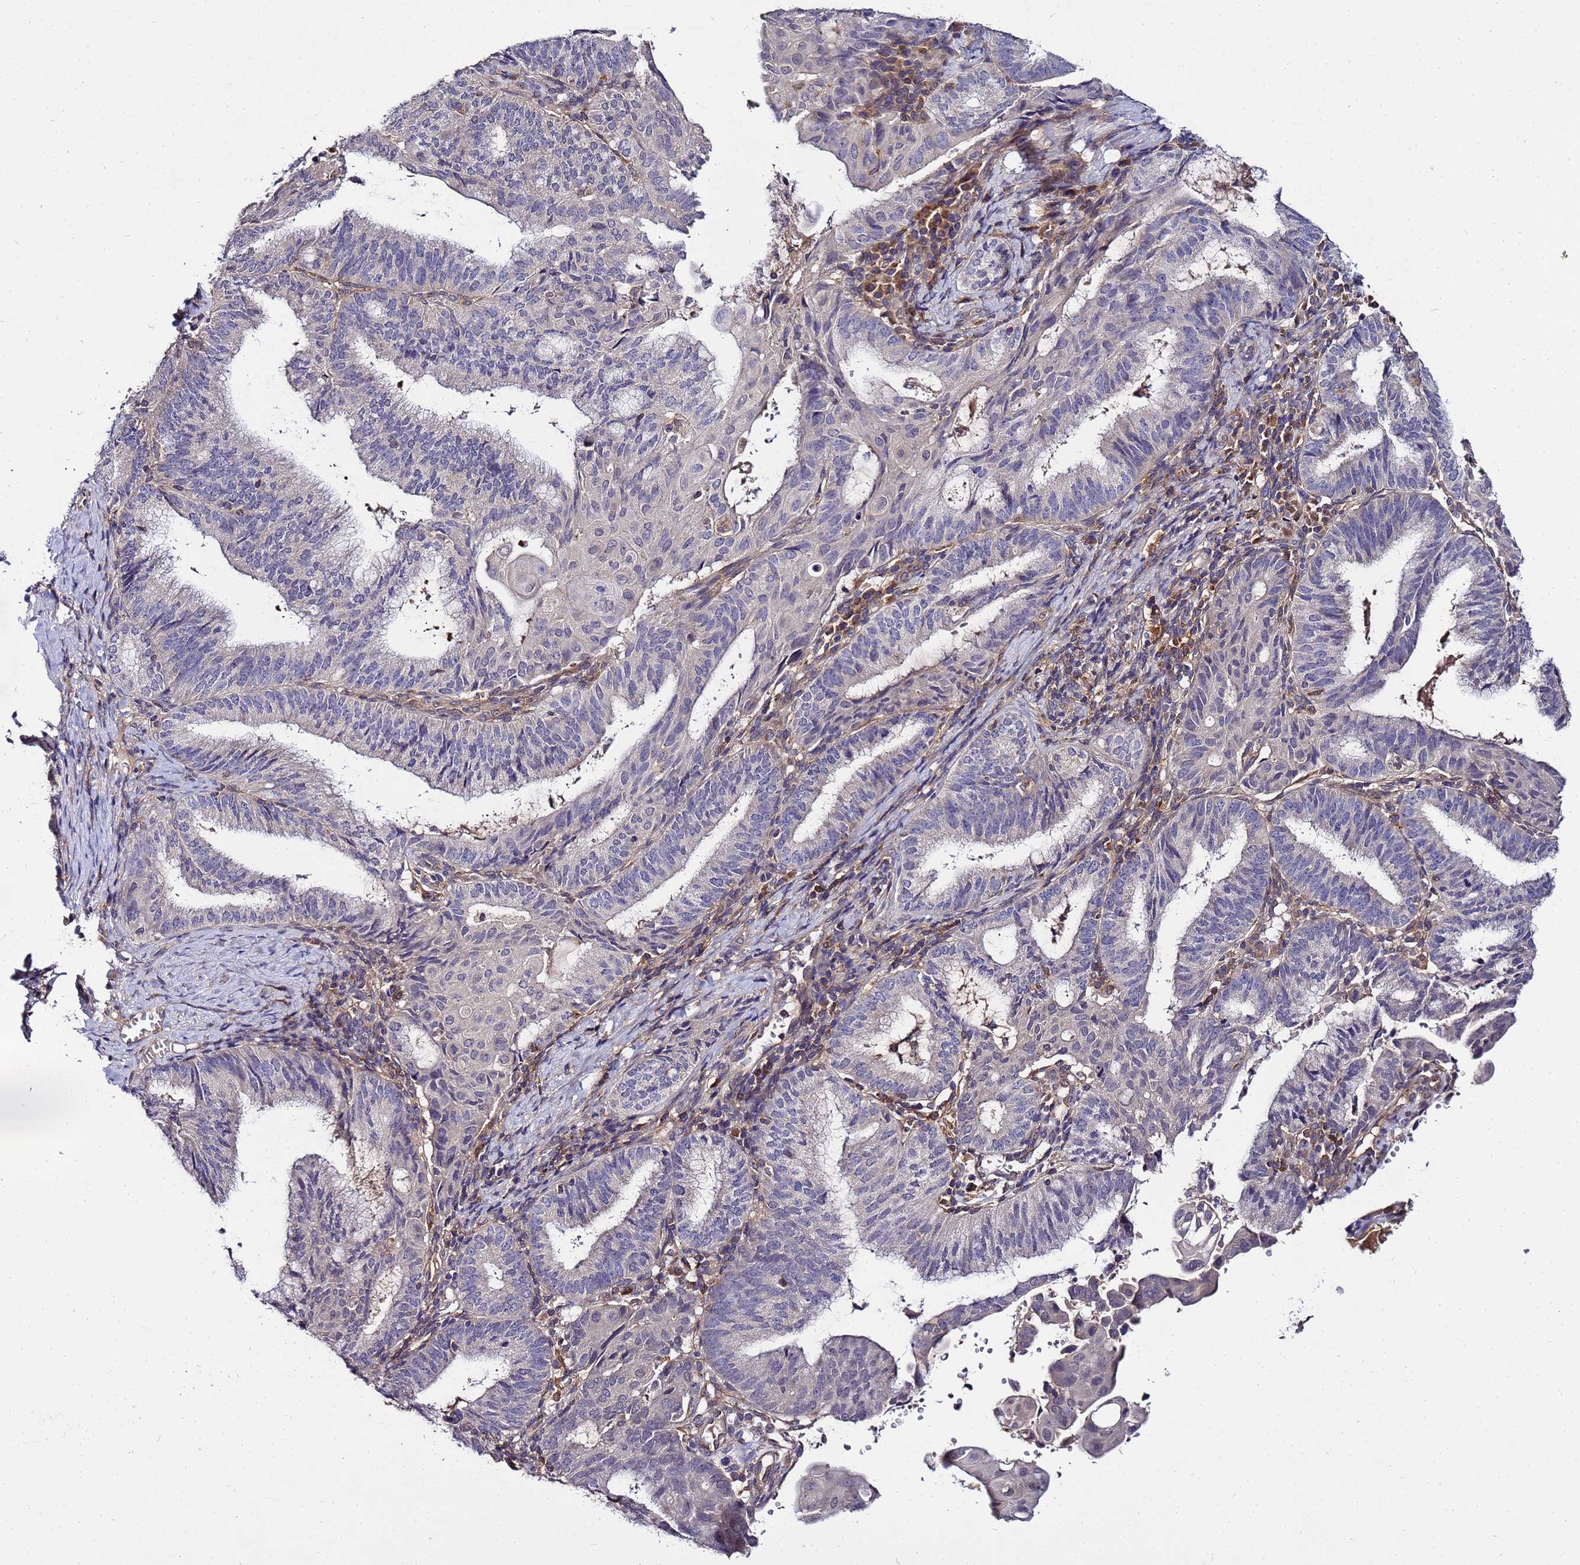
{"staining": {"intensity": "negative", "quantity": "none", "location": "none"}, "tissue": "endometrial cancer", "cell_type": "Tumor cells", "image_type": "cancer", "snomed": [{"axis": "morphology", "description": "Adenocarcinoma, NOS"}, {"axis": "topography", "description": "Endometrium"}], "caption": "IHC histopathology image of neoplastic tissue: human adenocarcinoma (endometrial) stained with DAB exhibits no significant protein expression in tumor cells.", "gene": "GSPT2", "patient": {"sex": "female", "age": 49}}